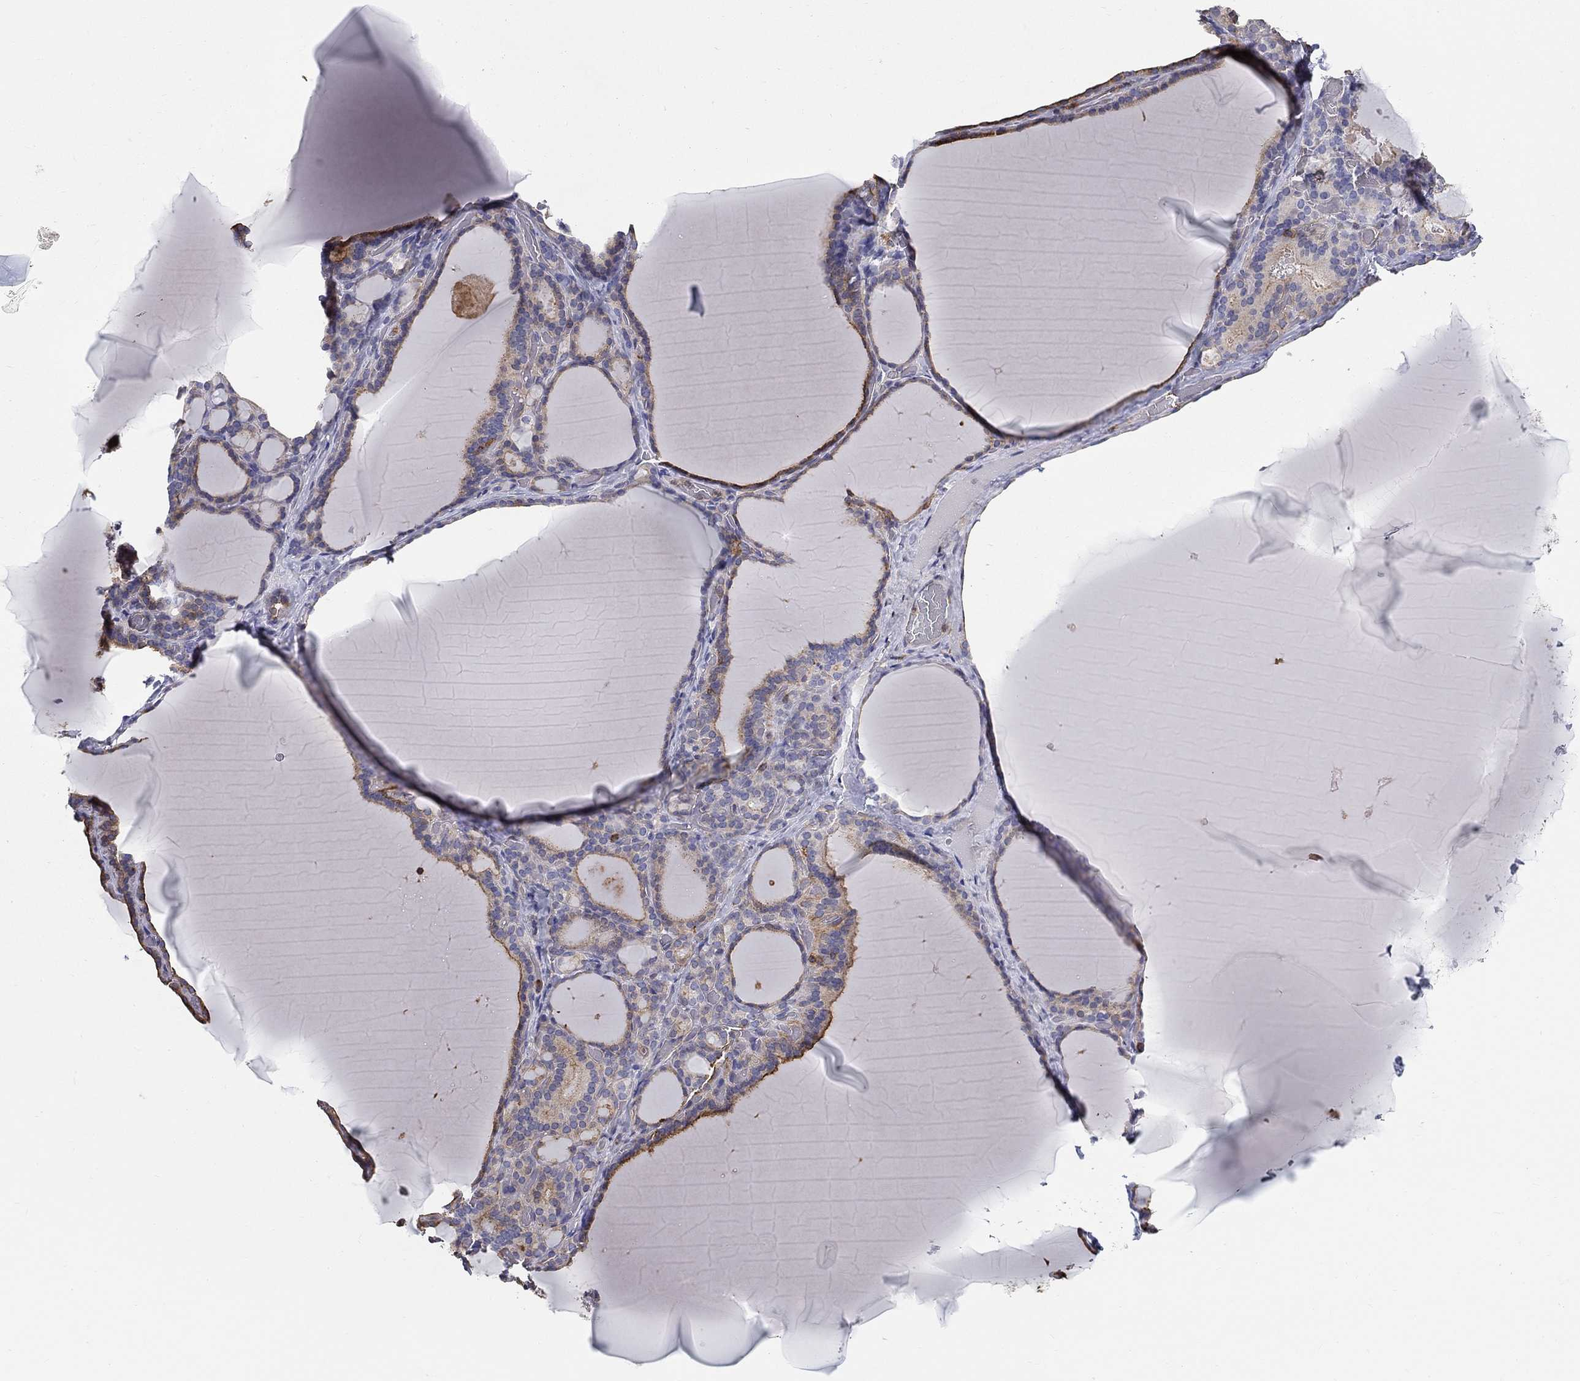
{"staining": {"intensity": "weak", "quantity": ">75%", "location": "cytoplasmic/membranous"}, "tissue": "thyroid gland", "cell_type": "Glandular cells", "image_type": "normal", "snomed": [{"axis": "morphology", "description": "Normal tissue, NOS"}, {"axis": "morphology", "description": "Hyperplasia, NOS"}, {"axis": "topography", "description": "Thyroid gland"}], "caption": "Glandular cells demonstrate low levels of weak cytoplasmic/membranous positivity in about >75% of cells in normal thyroid gland.", "gene": "NPHP1", "patient": {"sex": "female", "age": 27}}